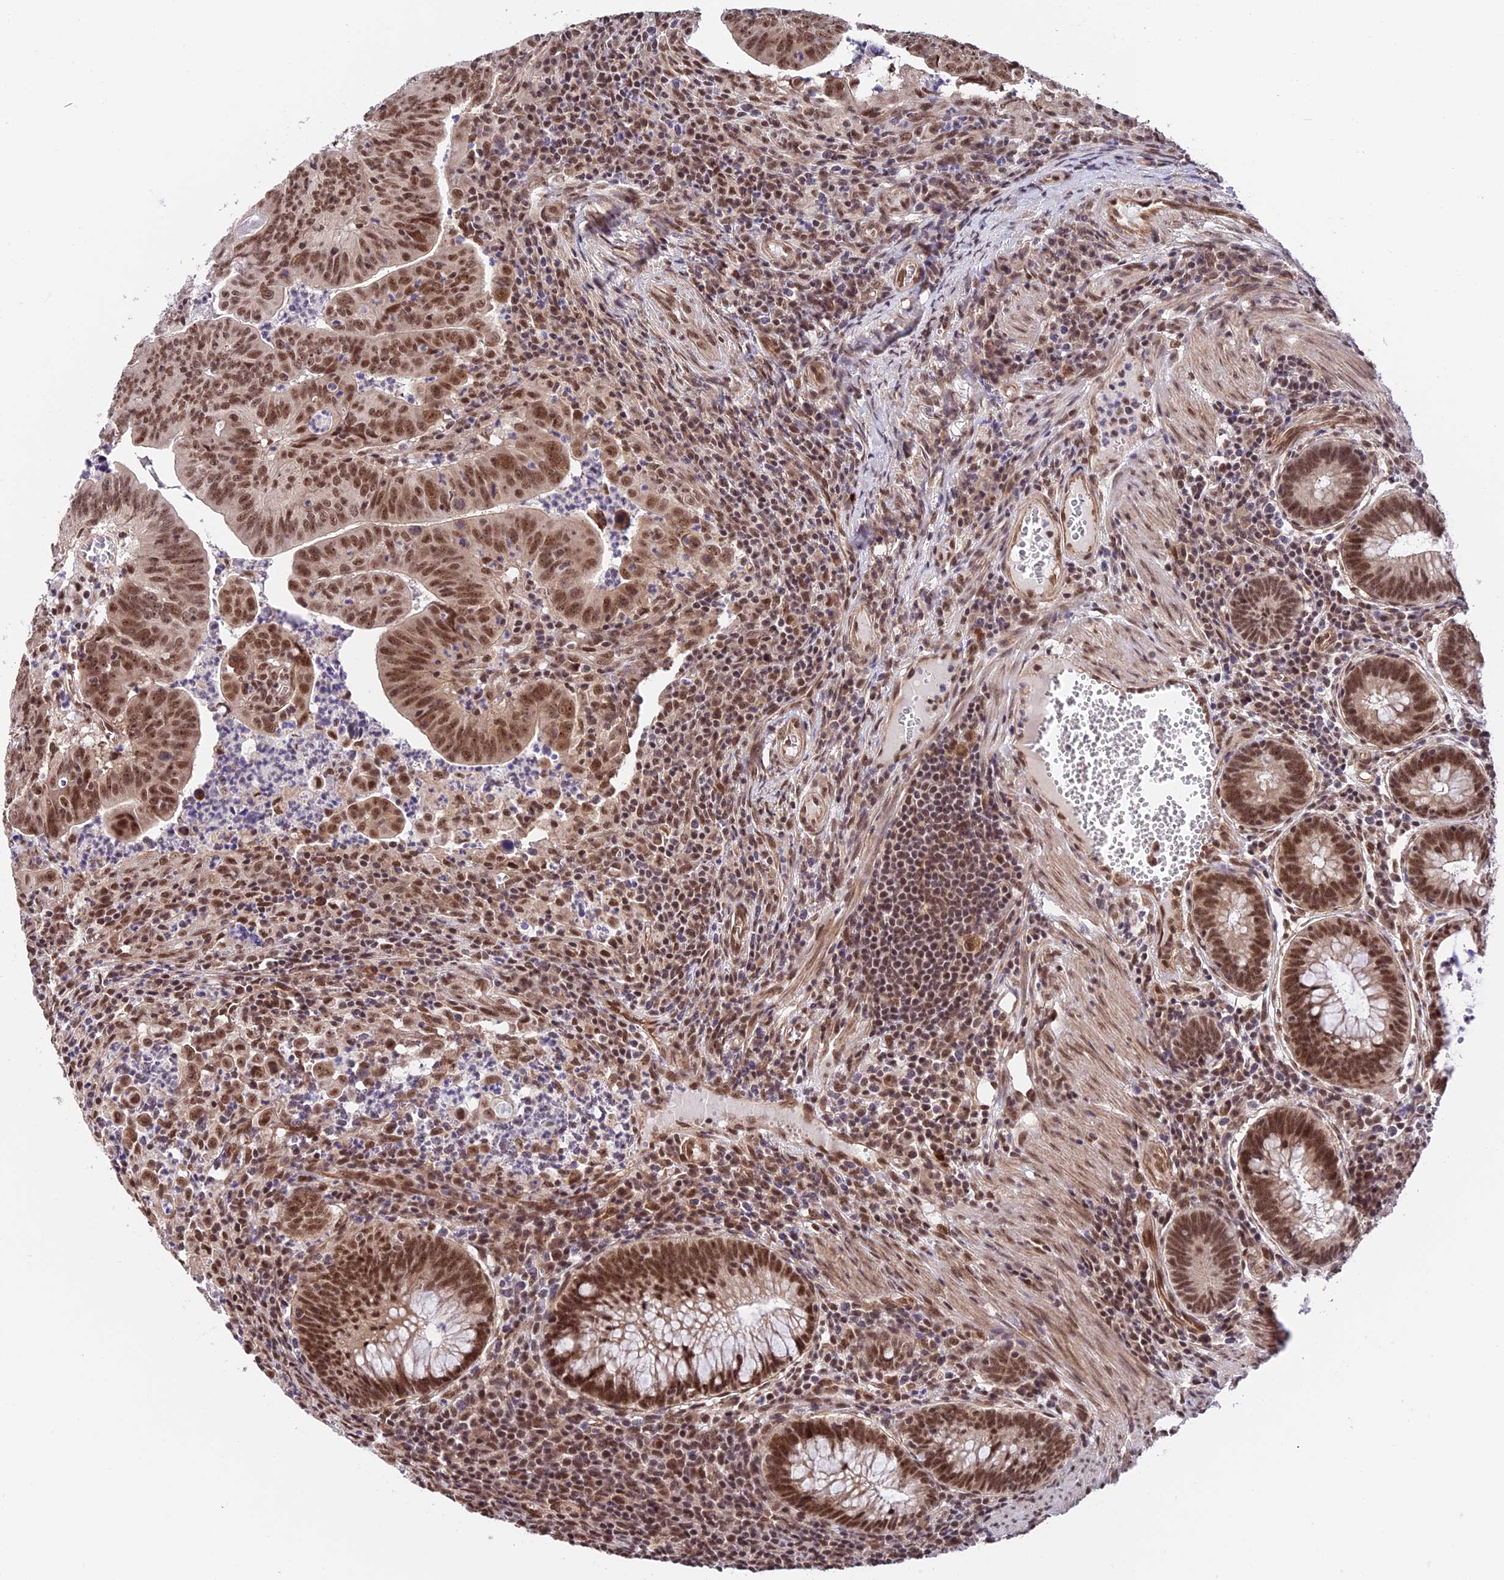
{"staining": {"intensity": "moderate", "quantity": ">75%", "location": "cytoplasmic/membranous,nuclear"}, "tissue": "colorectal cancer", "cell_type": "Tumor cells", "image_type": "cancer", "snomed": [{"axis": "morphology", "description": "Adenocarcinoma, NOS"}, {"axis": "topography", "description": "Rectum"}], "caption": "Colorectal adenocarcinoma stained with a protein marker displays moderate staining in tumor cells.", "gene": "RBM42", "patient": {"sex": "male", "age": 69}}